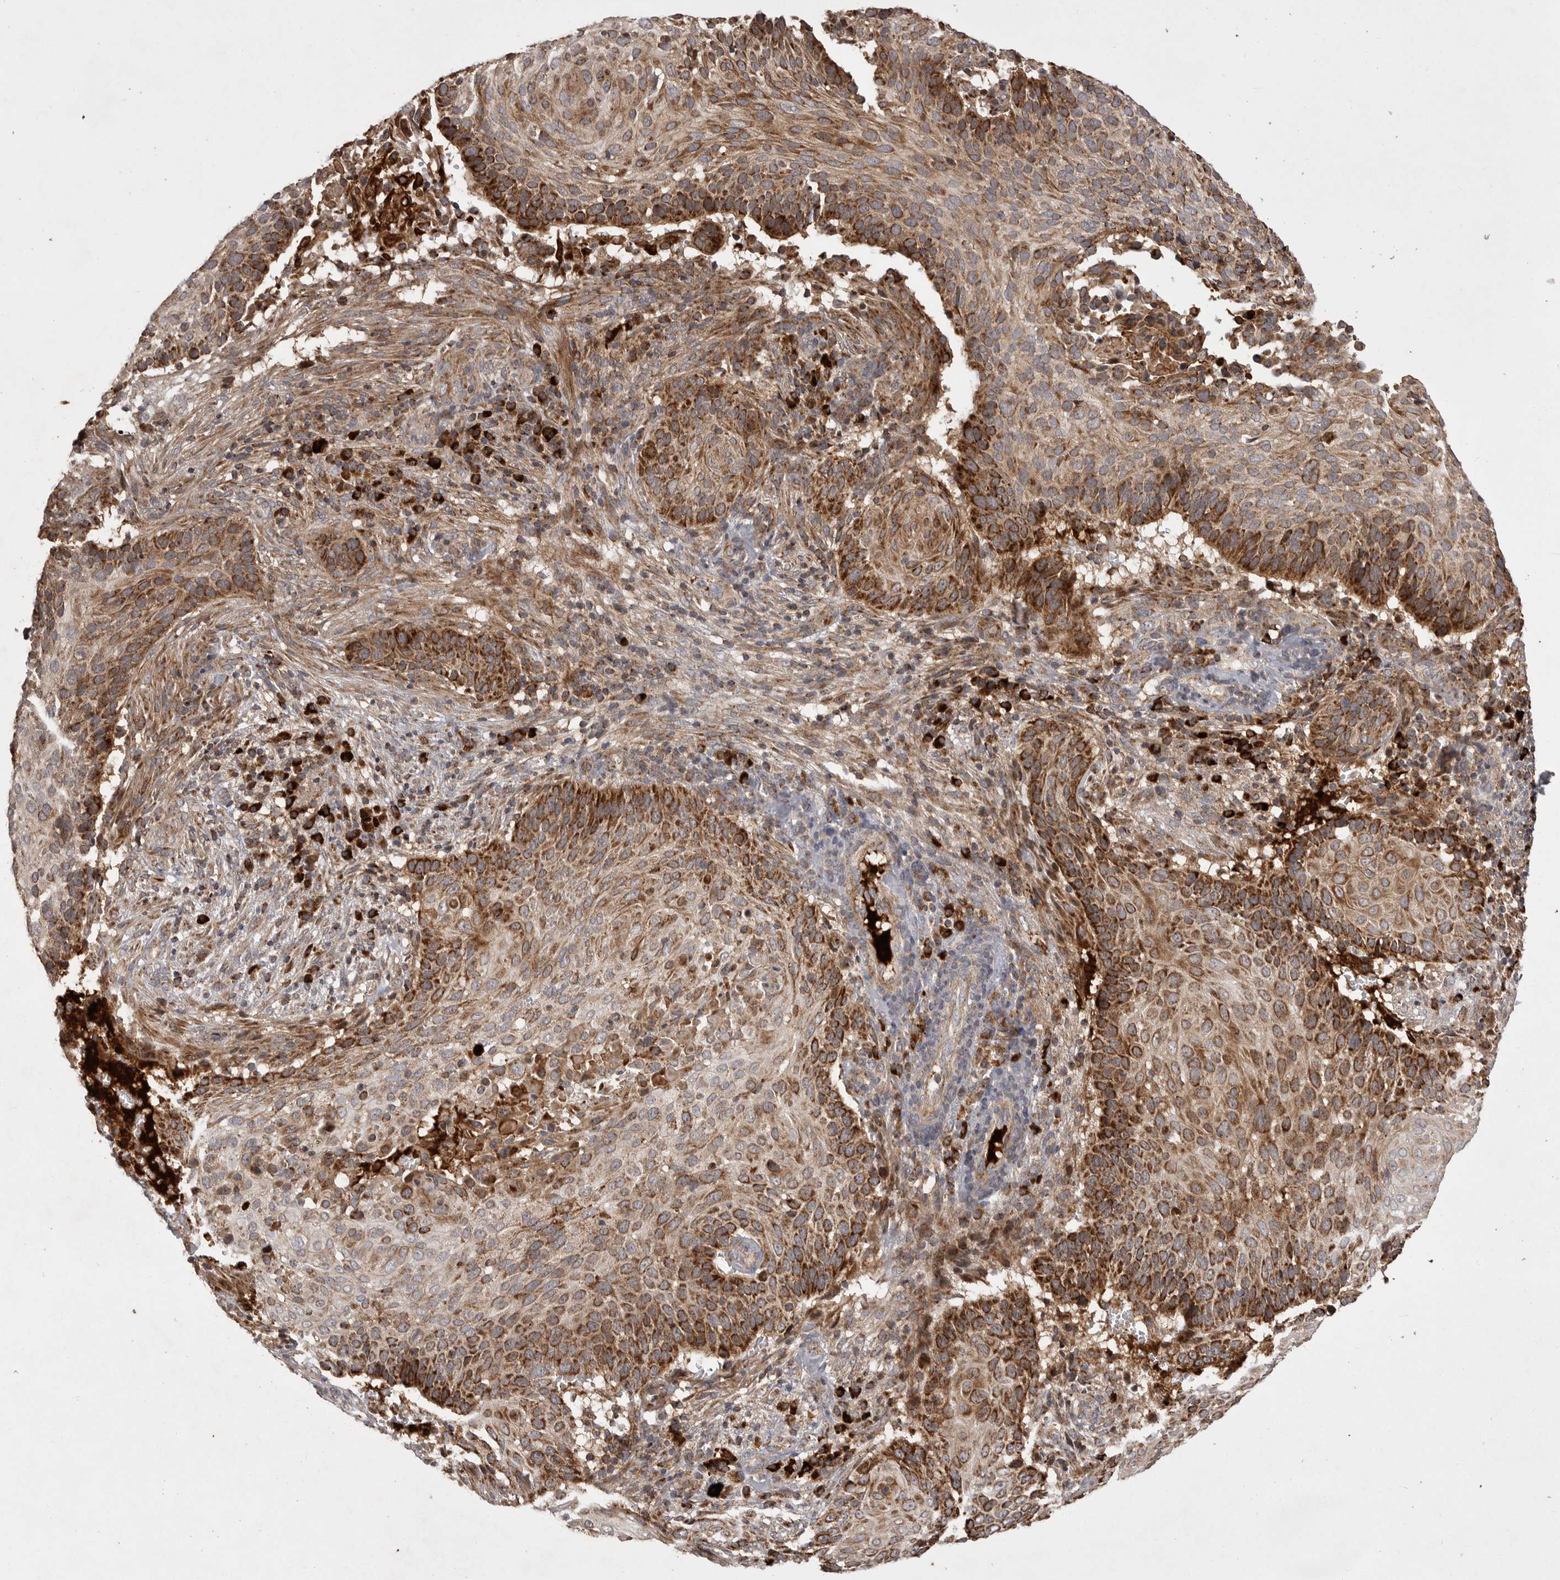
{"staining": {"intensity": "strong", "quantity": ">75%", "location": "cytoplasmic/membranous"}, "tissue": "cervical cancer", "cell_type": "Tumor cells", "image_type": "cancer", "snomed": [{"axis": "morphology", "description": "Squamous cell carcinoma, NOS"}, {"axis": "topography", "description": "Cervix"}], "caption": "Immunohistochemistry of cervical cancer demonstrates high levels of strong cytoplasmic/membranous expression in approximately >75% of tumor cells.", "gene": "KYAT3", "patient": {"sex": "female", "age": 74}}